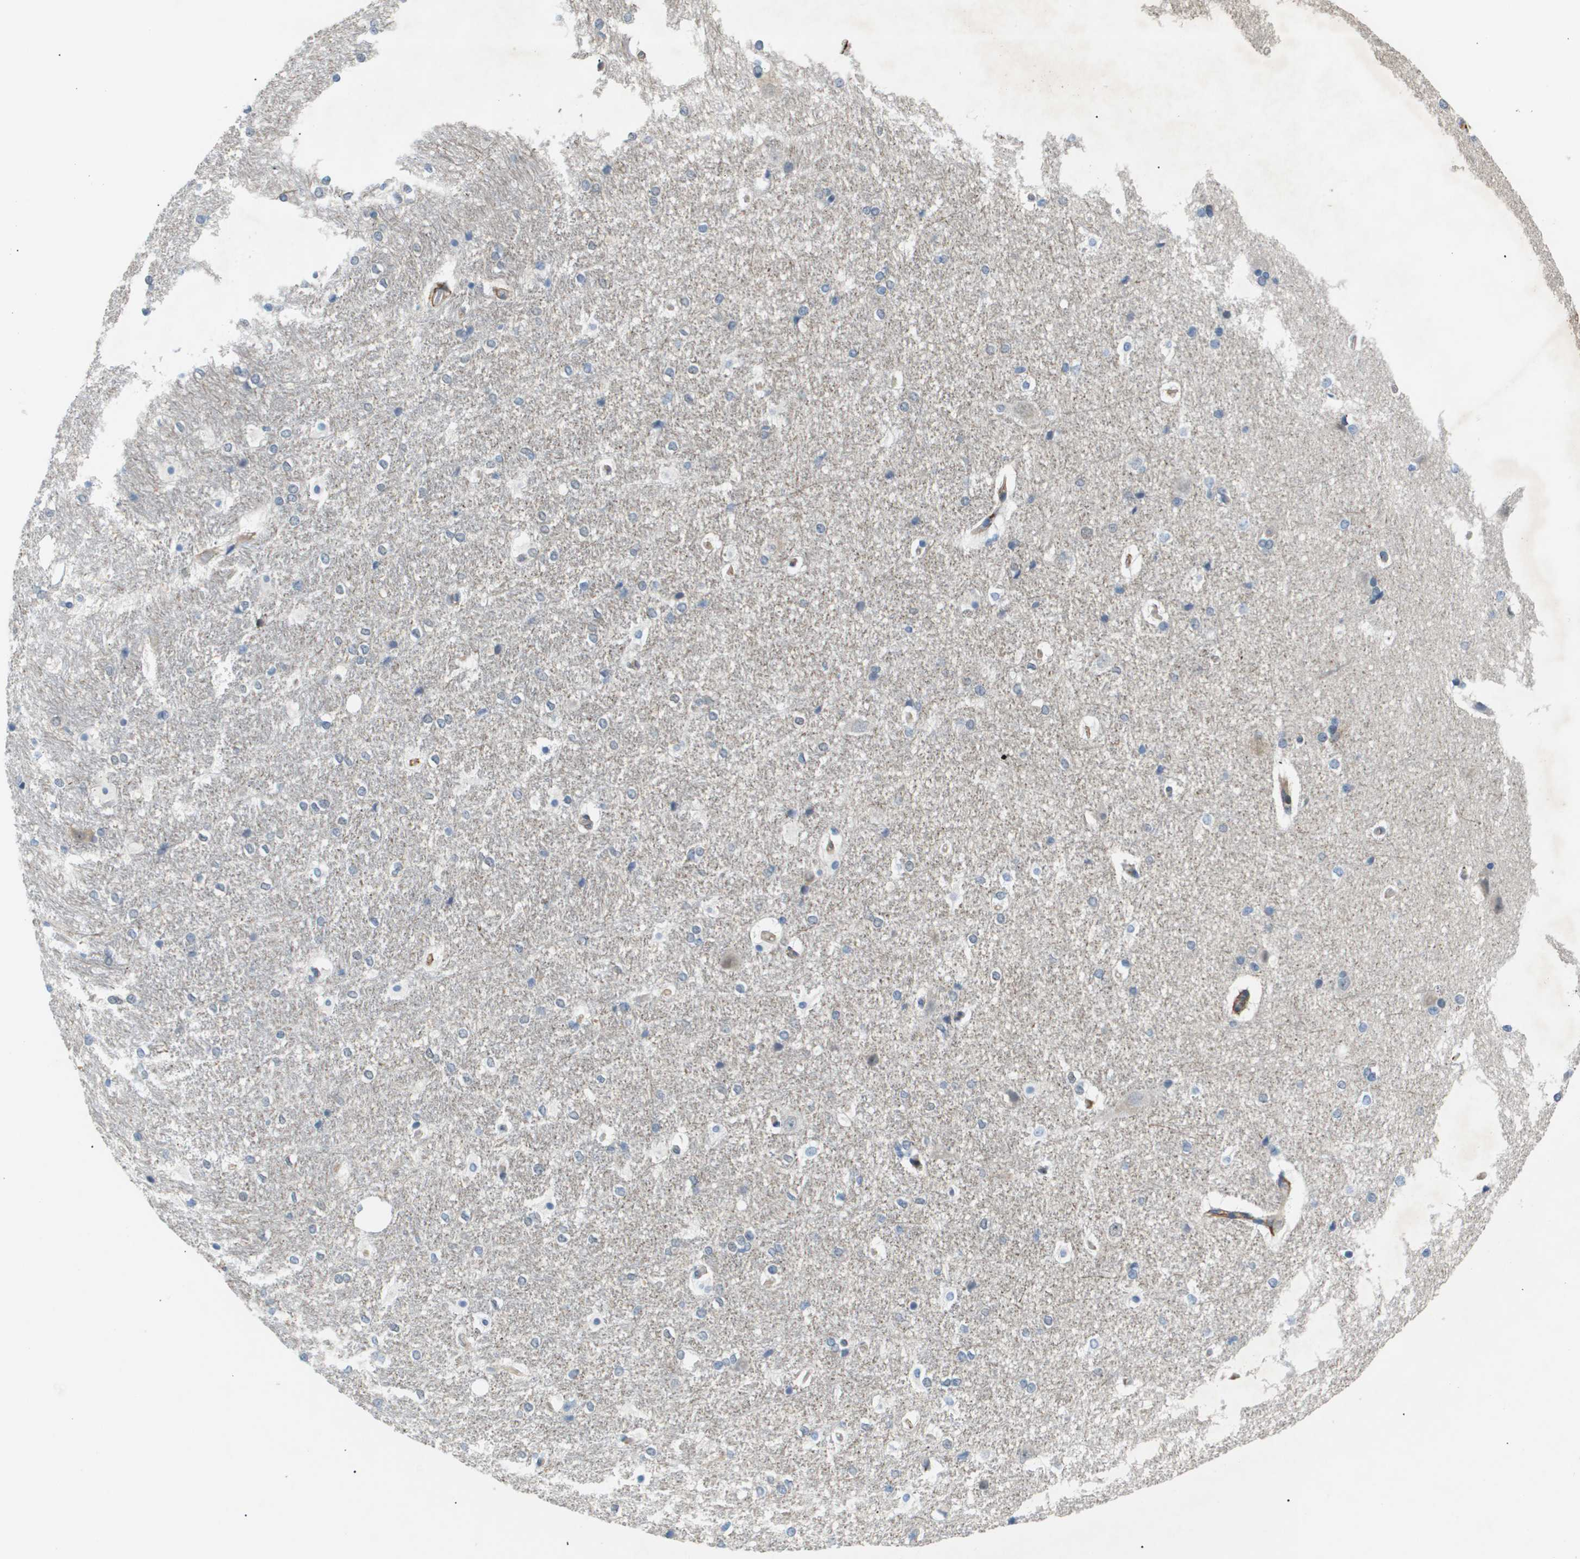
{"staining": {"intensity": "moderate", "quantity": "<25%", "location": "cytoplasmic/membranous"}, "tissue": "hippocampus", "cell_type": "Glial cells", "image_type": "normal", "snomed": [{"axis": "morphology", "description": "Normal tissue, NOS"}, {"axis": "topography", "description": "Hippocampus"}], "caption": "Brown immunohistochemical staining in normal hippocampus shows moderate cytoplasmic/membranous expression in approximately <25% of glial cells. The staining is performed using DAB brown chromogen to label protein expression. The nuclei are counter-stained blue using hematoxylin.", "gene": "OTUD5", "patient": {"sex": "female", "age": 19}}